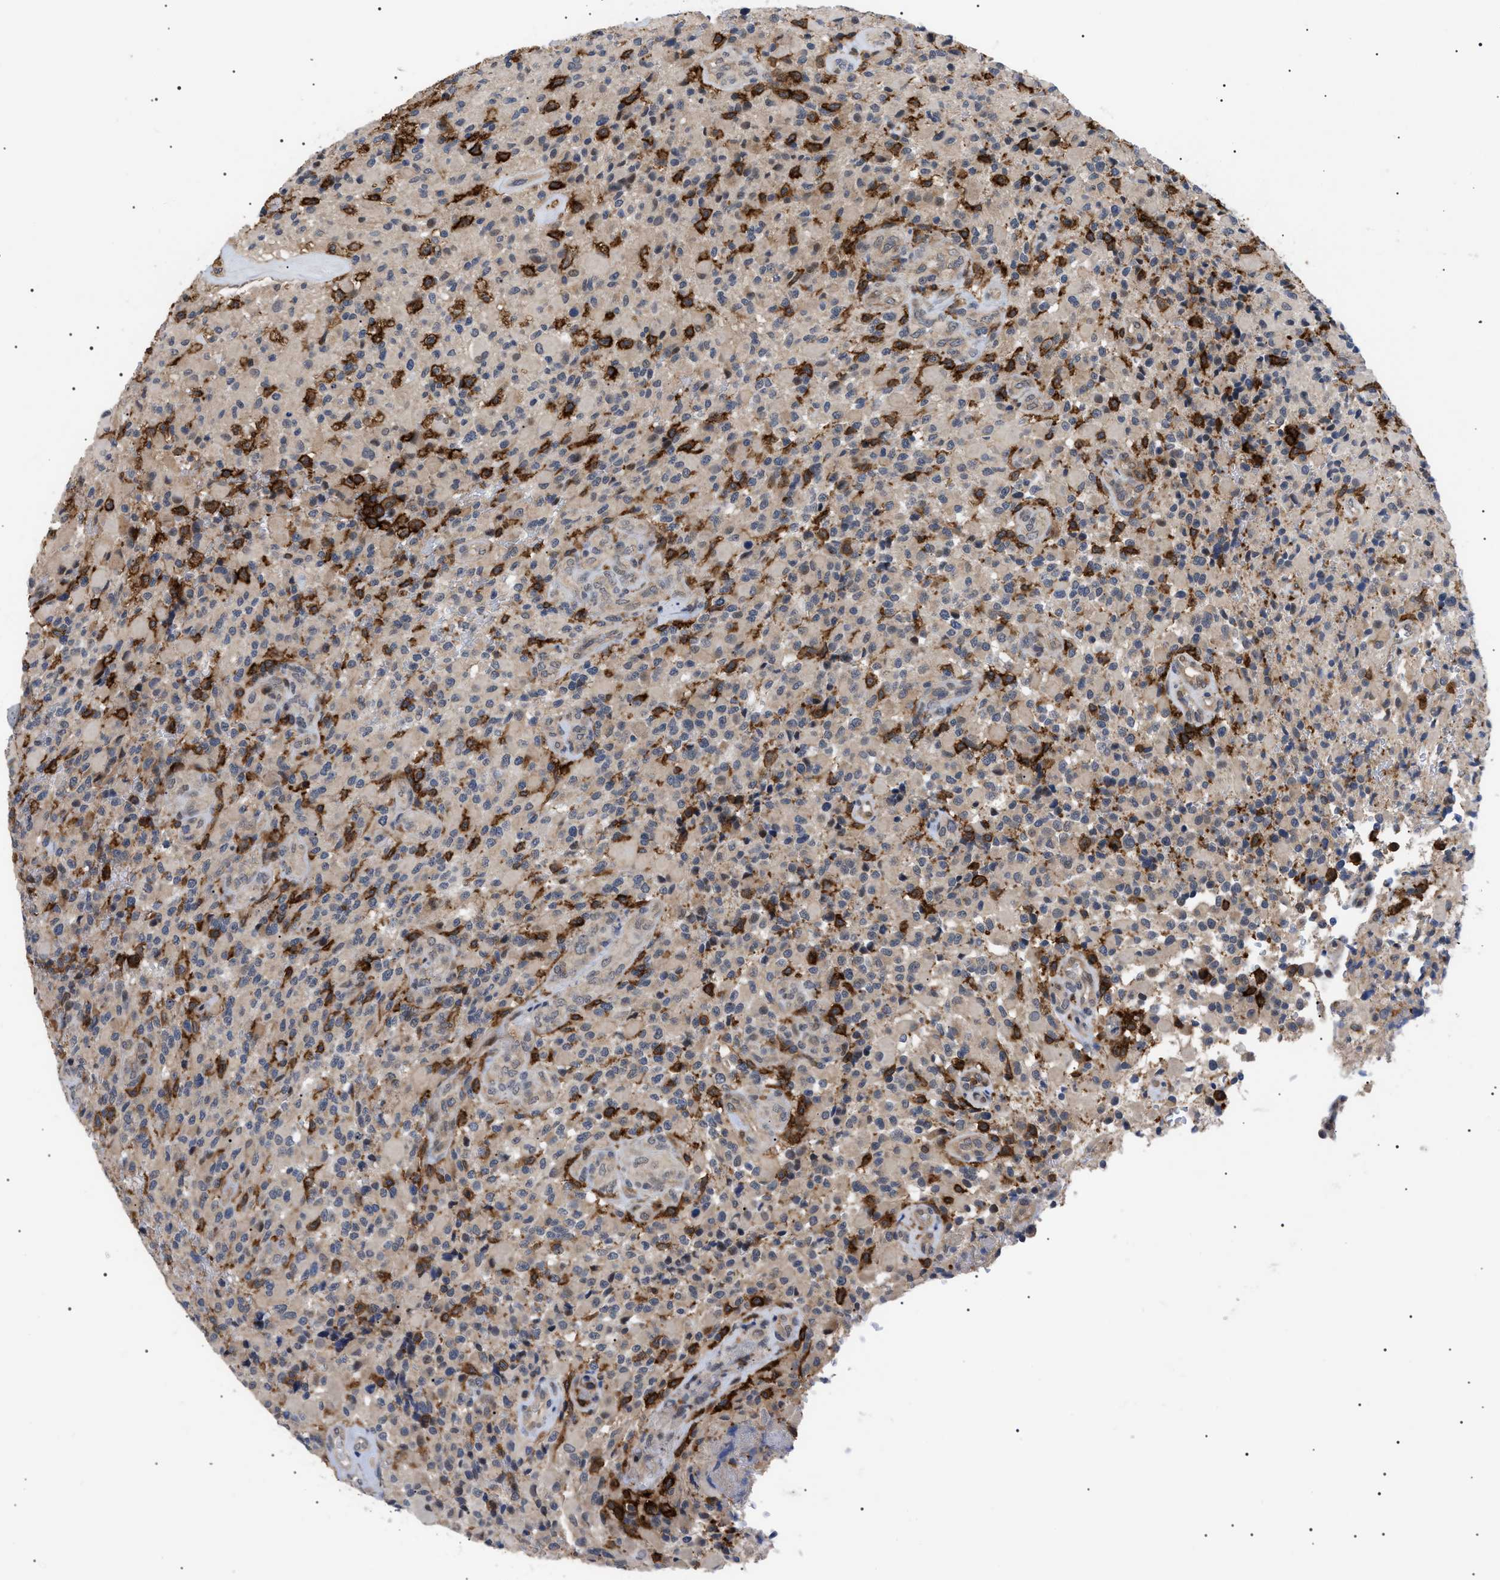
{"staining": {"intensity": "weak", "quantity": "<25%", "location": "cytoplasmic/membranous"}, "tissue": "glioma", "cell_type": "Tumor cells", "image_type": "cancer", "snomed": [{"axis": "morphology", "description": "Glioma, malignant, High grade"}, {"axis": "topography", "description": "Brain"}], "caption": "A micrograph of human malignant glioma (high-grade) is negative for staining in tumor cells.", "gene": "CD300A", "patient": {"sex": "male", "age": 71}}